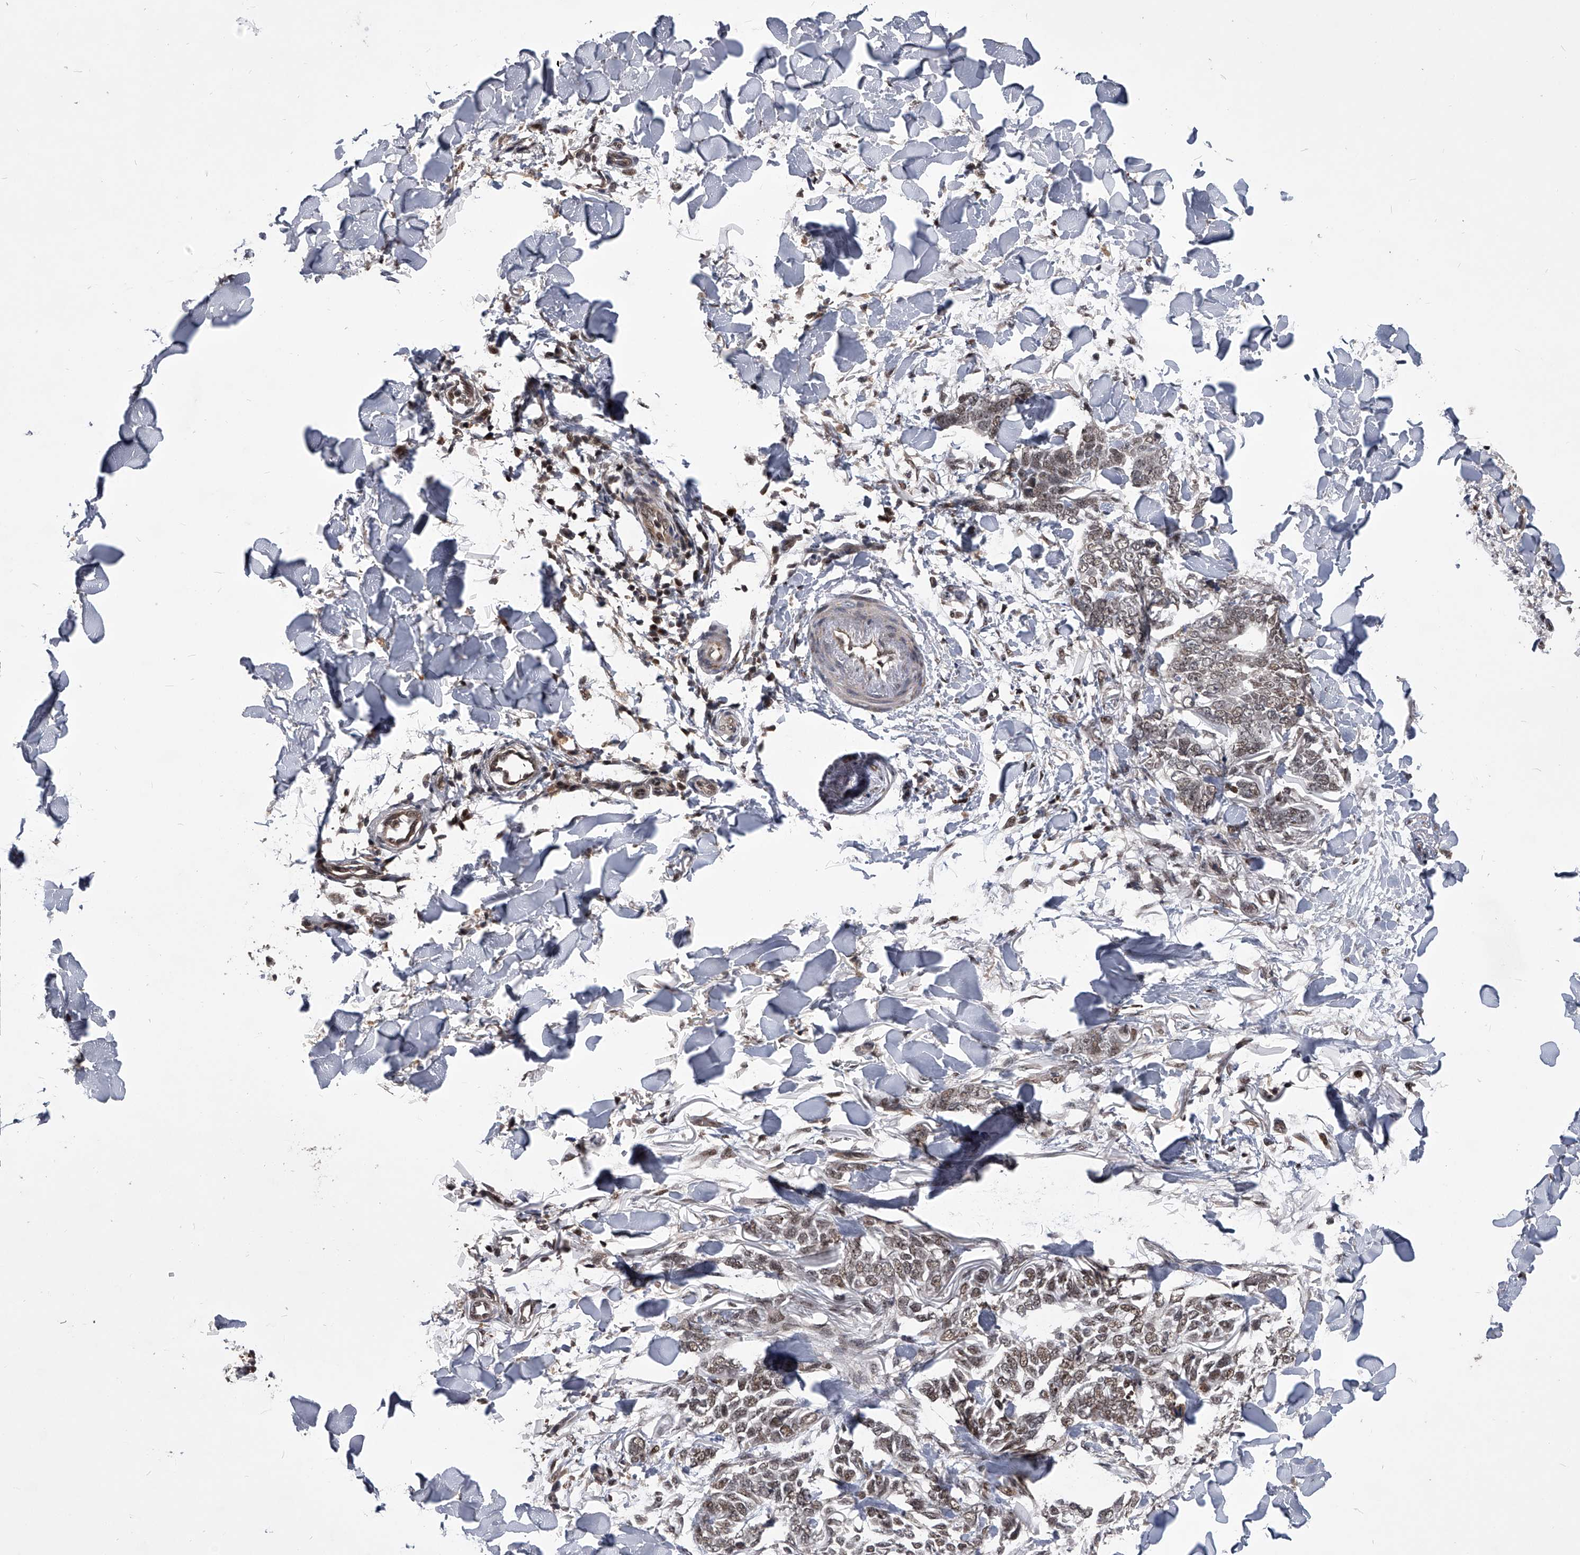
{"staining": {"intensity": "moderate", "quantity": ">75%", "location": "nuclear"}, "tissue": "skin cancer", "cell_type": "Tumor cells", "image_type": "cancer", "snomed": [{"axis": "morphology", "description": "Normal tissue, NOS"}, {"axis": "morphology", "description": "Basal cell carcinoma"}, {"axis": "topography", "description": "Skin"}], "caption": "Skin basal cell carcinoma stained with immunohistochemistry (IHC) exhibits moderate nuclear staining in approximately >75% of tumor cells.", "gene": "CMTR1", "patient": {"sex": "male", "age": 77}}